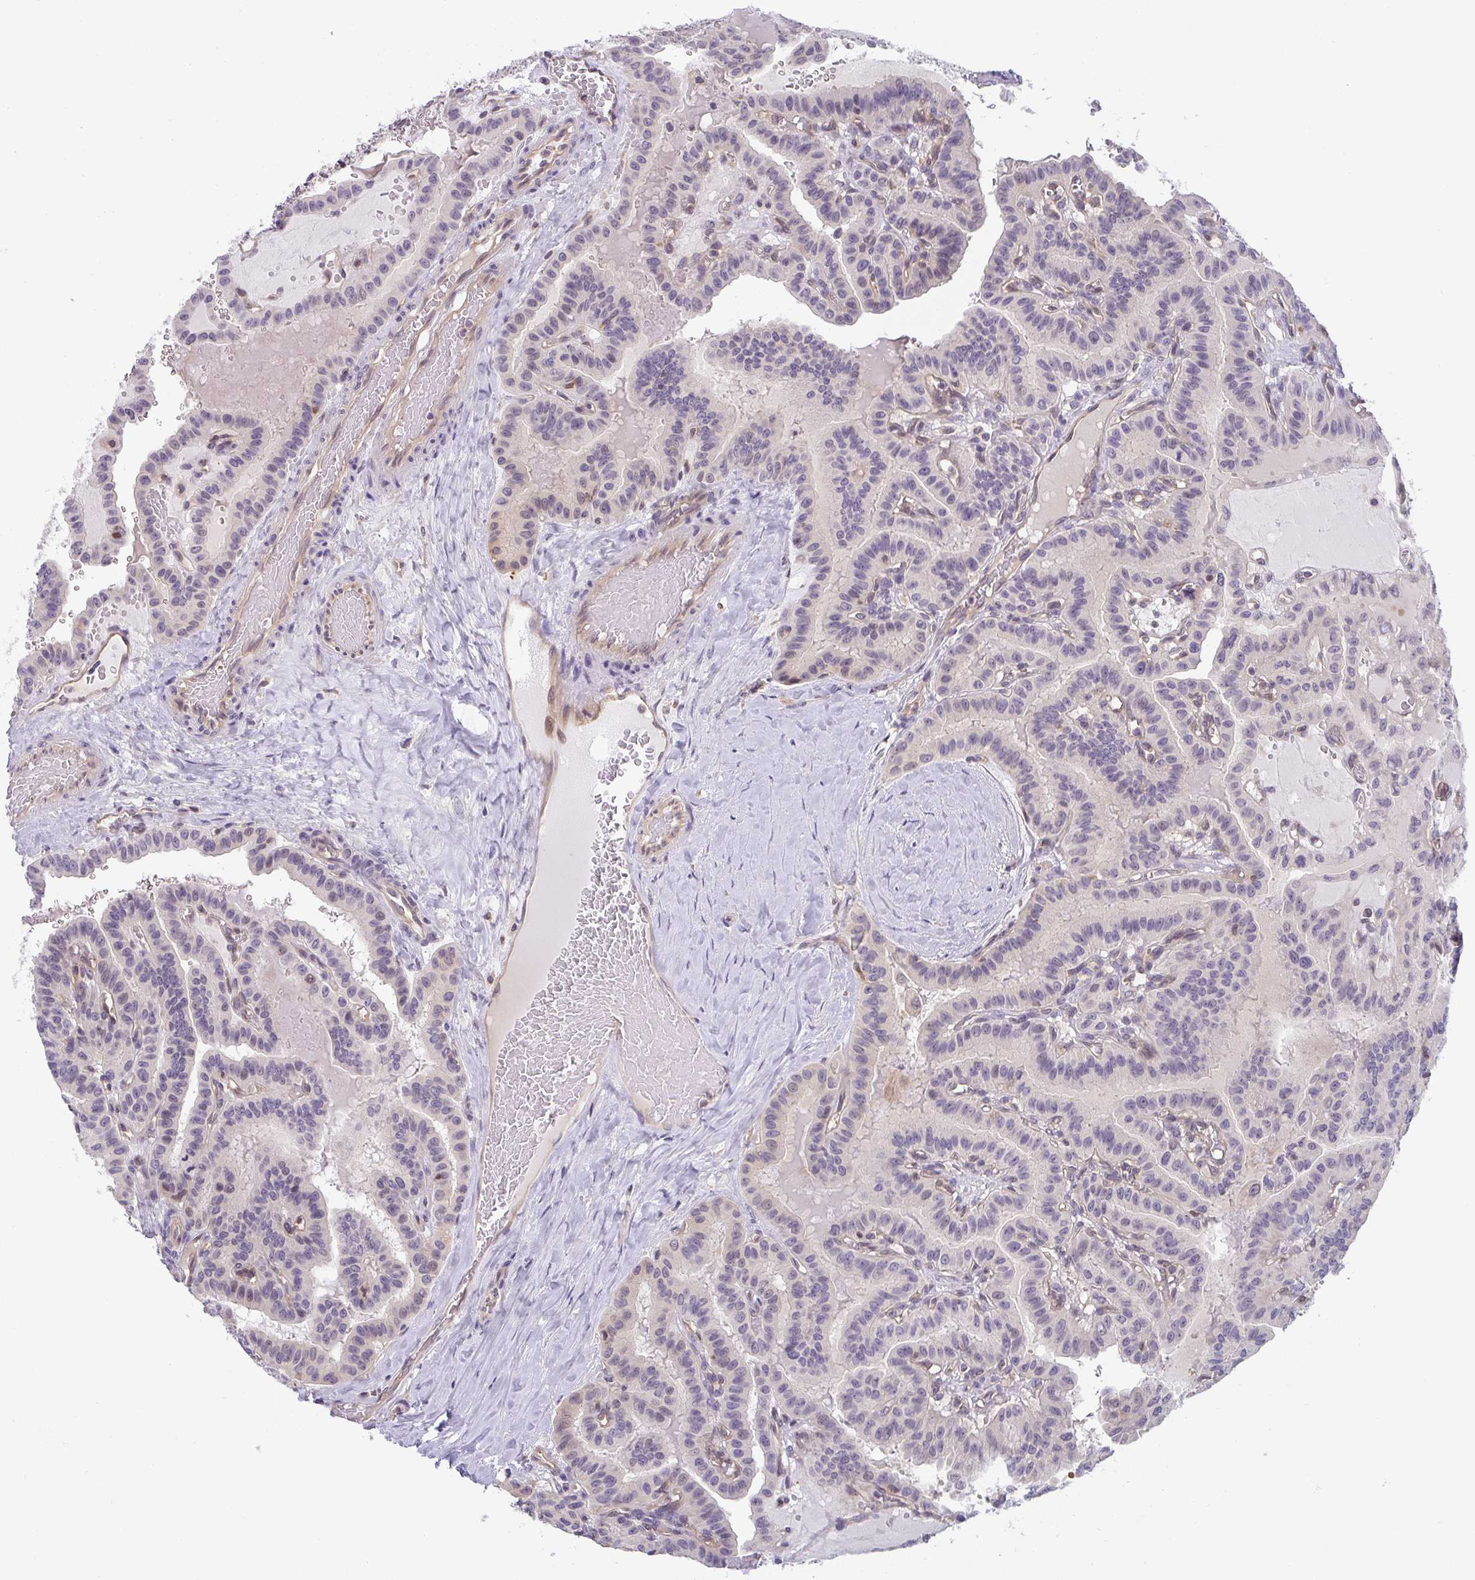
{"staining": {"intensity": "weak", "quantity": "<25%", "location": "cytoplasmic/membranous"}, "tissue": "thyroid cancer", "cell_type": "Tumor cells", "image_type": "cancer", "snomed": [{"axis": "morphology", "description": "Papillary adenocarcinoma, NOS"}, {"axis": "topography", "description": "Thyroid gland"}], "caption": "An immunohistochemistry histopathology image of papillary adenocarcinoma (thyroid) is shown. There is no staining in tumor cells of papillary adenocarcinoma (thyroid).", "gene": "GSDMB", "patient": {"sex": "male", "age": 87}}